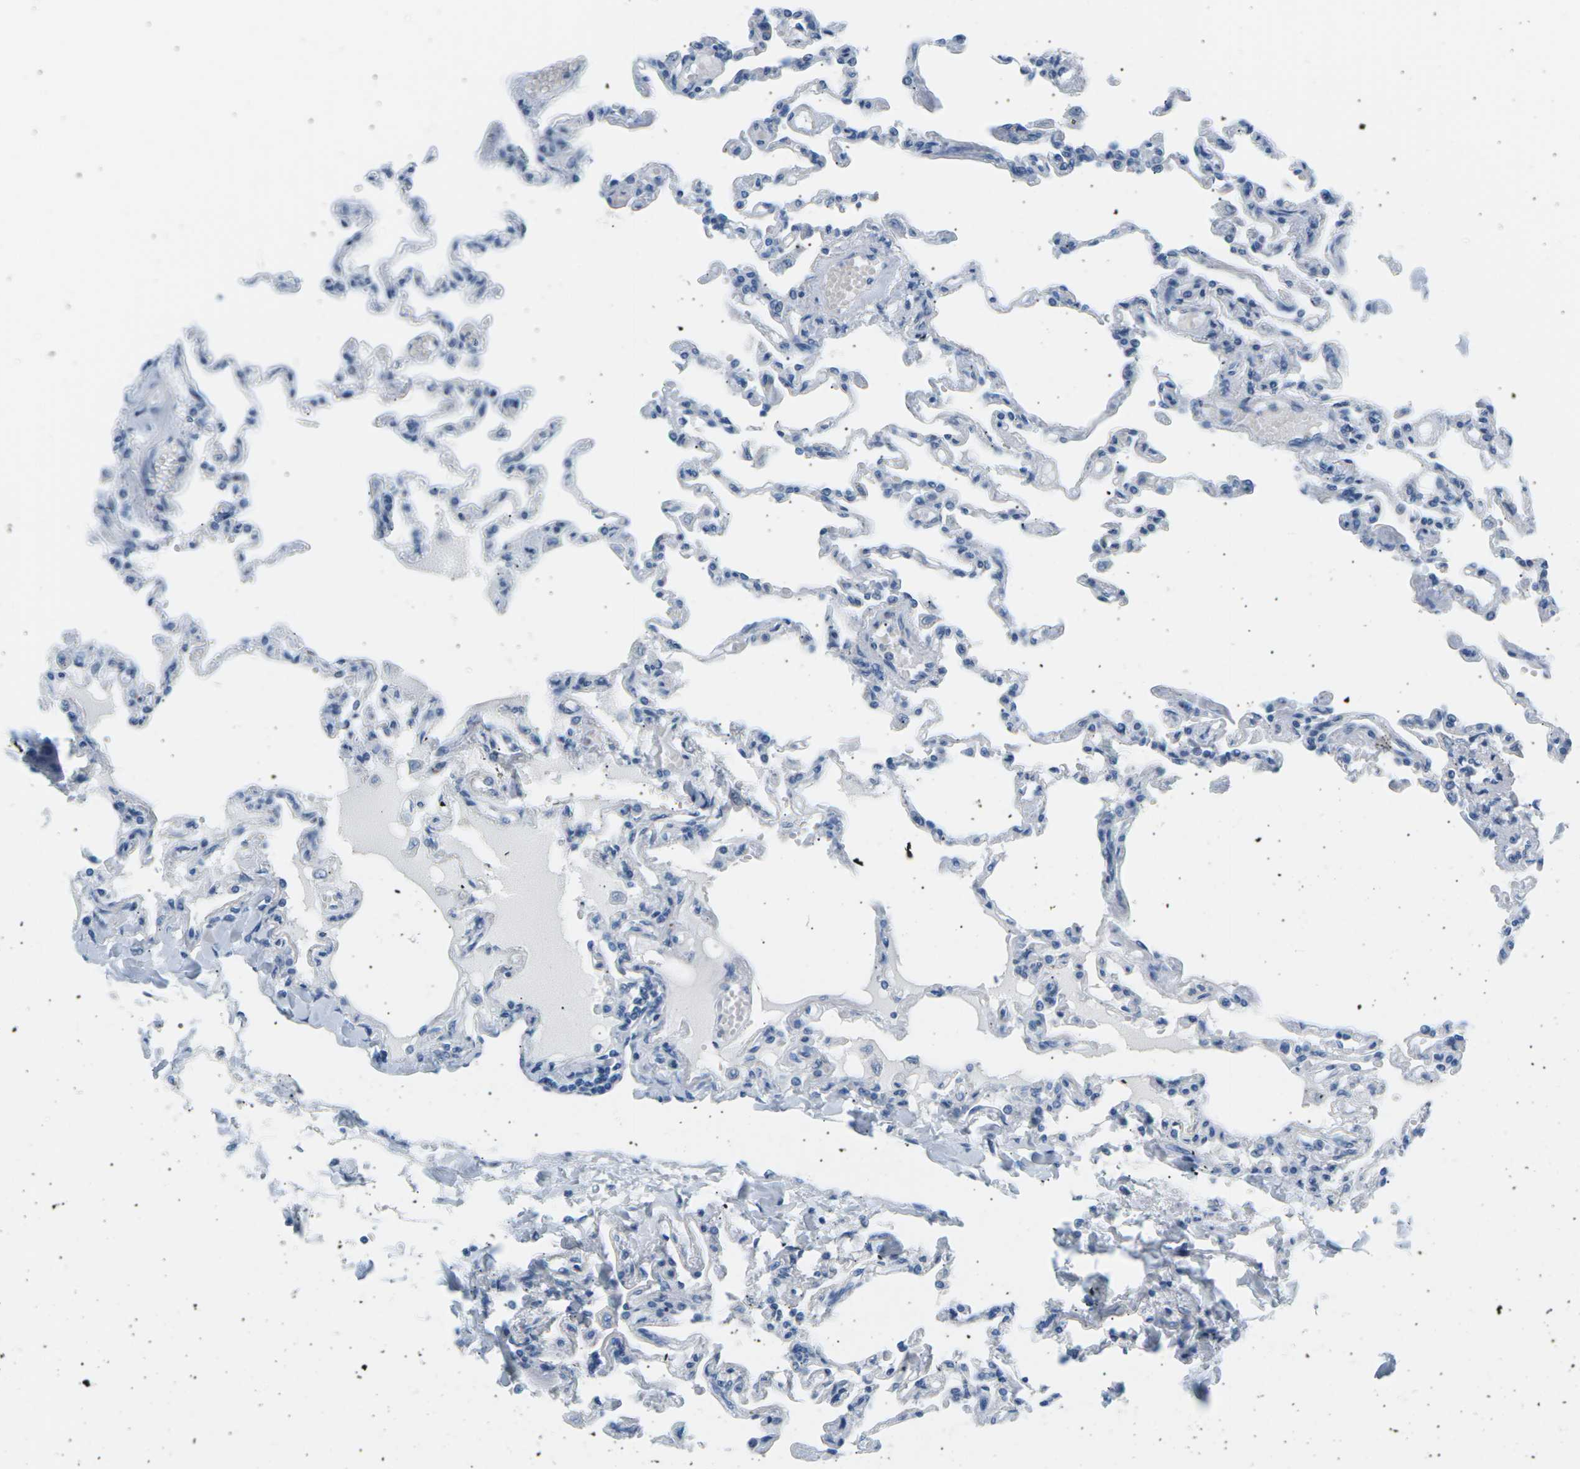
{"staining": {"intensity": "negative", "quantity": "none", "location": "none"}, "tissue": "lung", "cell_type": "Alveolar cells", "image_type": "normal", "snomed": [{"axis": "morphology", "description": "Normal tissue, NOS"}, {"axis": "topography", "description": "Lung"}], "caption": "Photomicrograph shows no significant protein staining in alveolar cells of normal lung.", "gene": "SEPTIN5", "patient": {"sex": "male", "age": 21}}